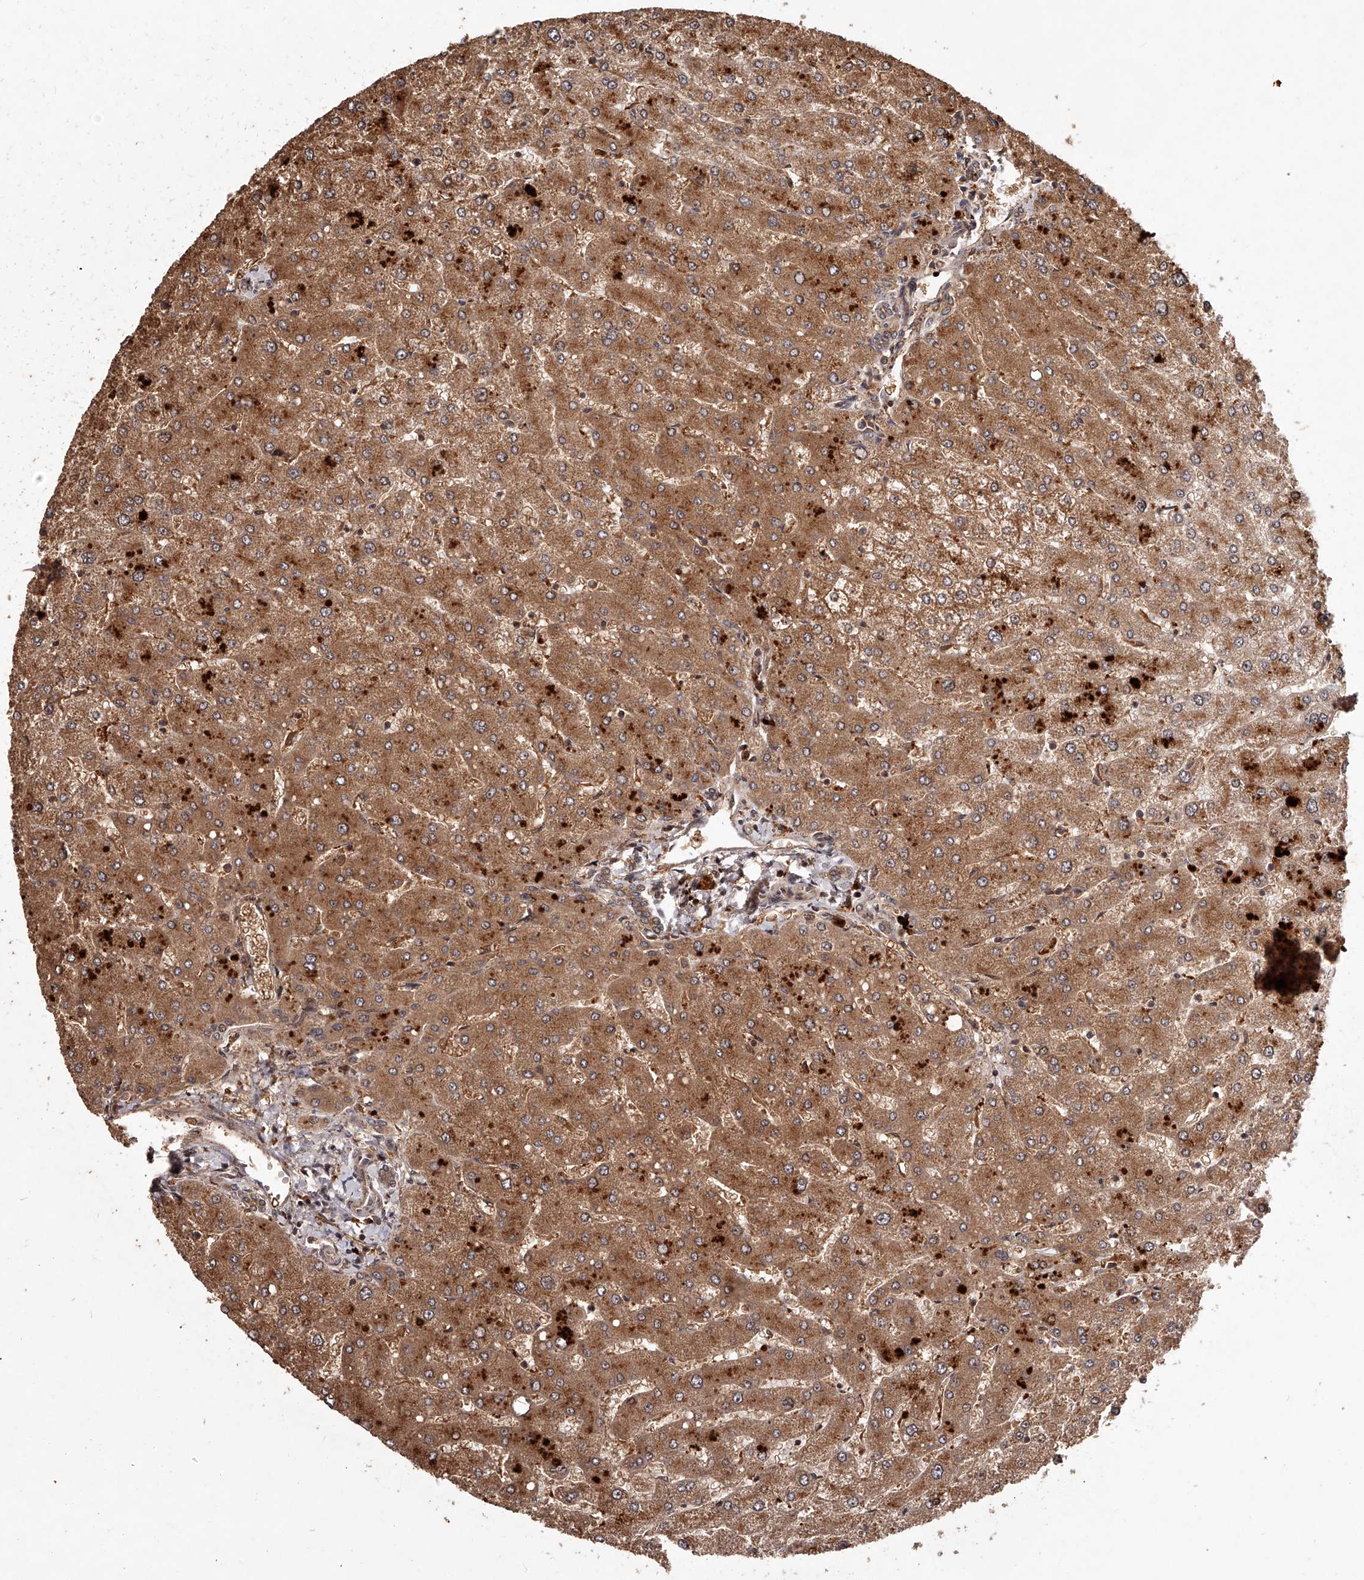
{"staining": {"intensity": "moderate", "quantity": ">75%", "location": "cytoplasmic/membranous"}, "tissue": "liver", "cell_type": "Cholangiocytes", "image_type": "normal", "snomed": [{"axis": "morphology", "description": "Normal tissue, NOS"}, {"axis": "topography", "description": "Liver"}], "caption": "Liver stained with DAB (3,3'-diaminobenzidine) immunohistochemistry shows medium levels of moderate cytoplasmic/membranous expression in about >75% of cholangiocytes. (Stains: DAB (3,3'-diaminobenzidine) in brown, nuclei in blue, Microscopy: brightfield microscopy at high magnification).", "gene": "CRYZL1", "patient": {"sex": "male", "age": 55}}